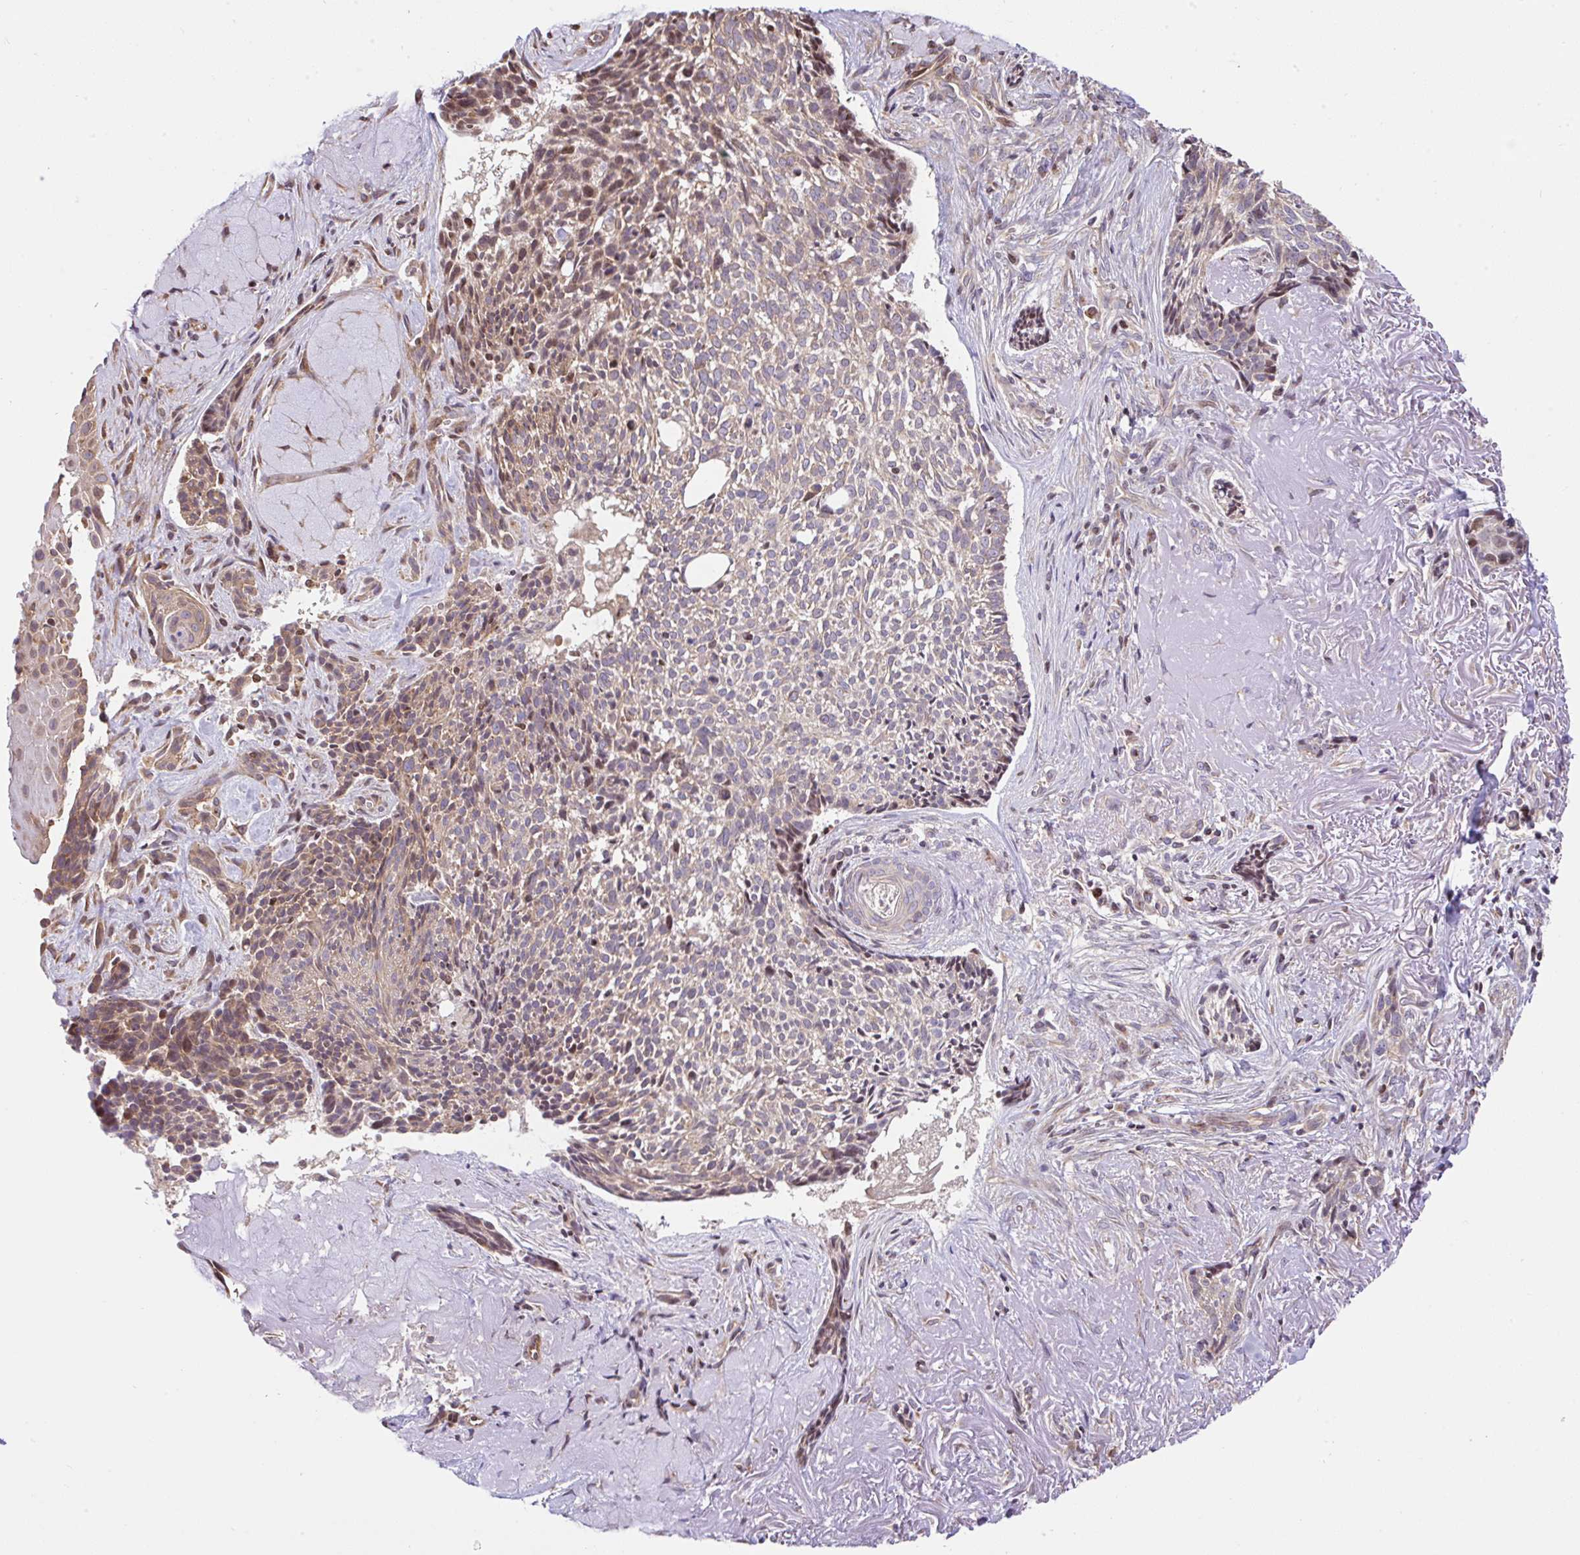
{"staining": {"intensity": "weak", "quantity": "25%-75%", "location": "cytoplasmic/membranous,nuclear"}, "tissue": "skin cancer", "cell_type": "Tumor cells", "image_type": "cancer", "snomed": [{"axis": "morphology", "description": "Basal cell carcinoma"}, {"axis": "topography", "description": "Skin"}, {"axis": "topography", "description": "Skin of face"}], "caption": "Skin cancer (basal cell carcinoma) stained for a protein (brown) shows weak cytoplasmic/membranous and nuclear positive positivity in approximately 25%-75% of tumor cells.", "gene": "FIGNL1", "patient": {"sex": "female", "age": 95}}